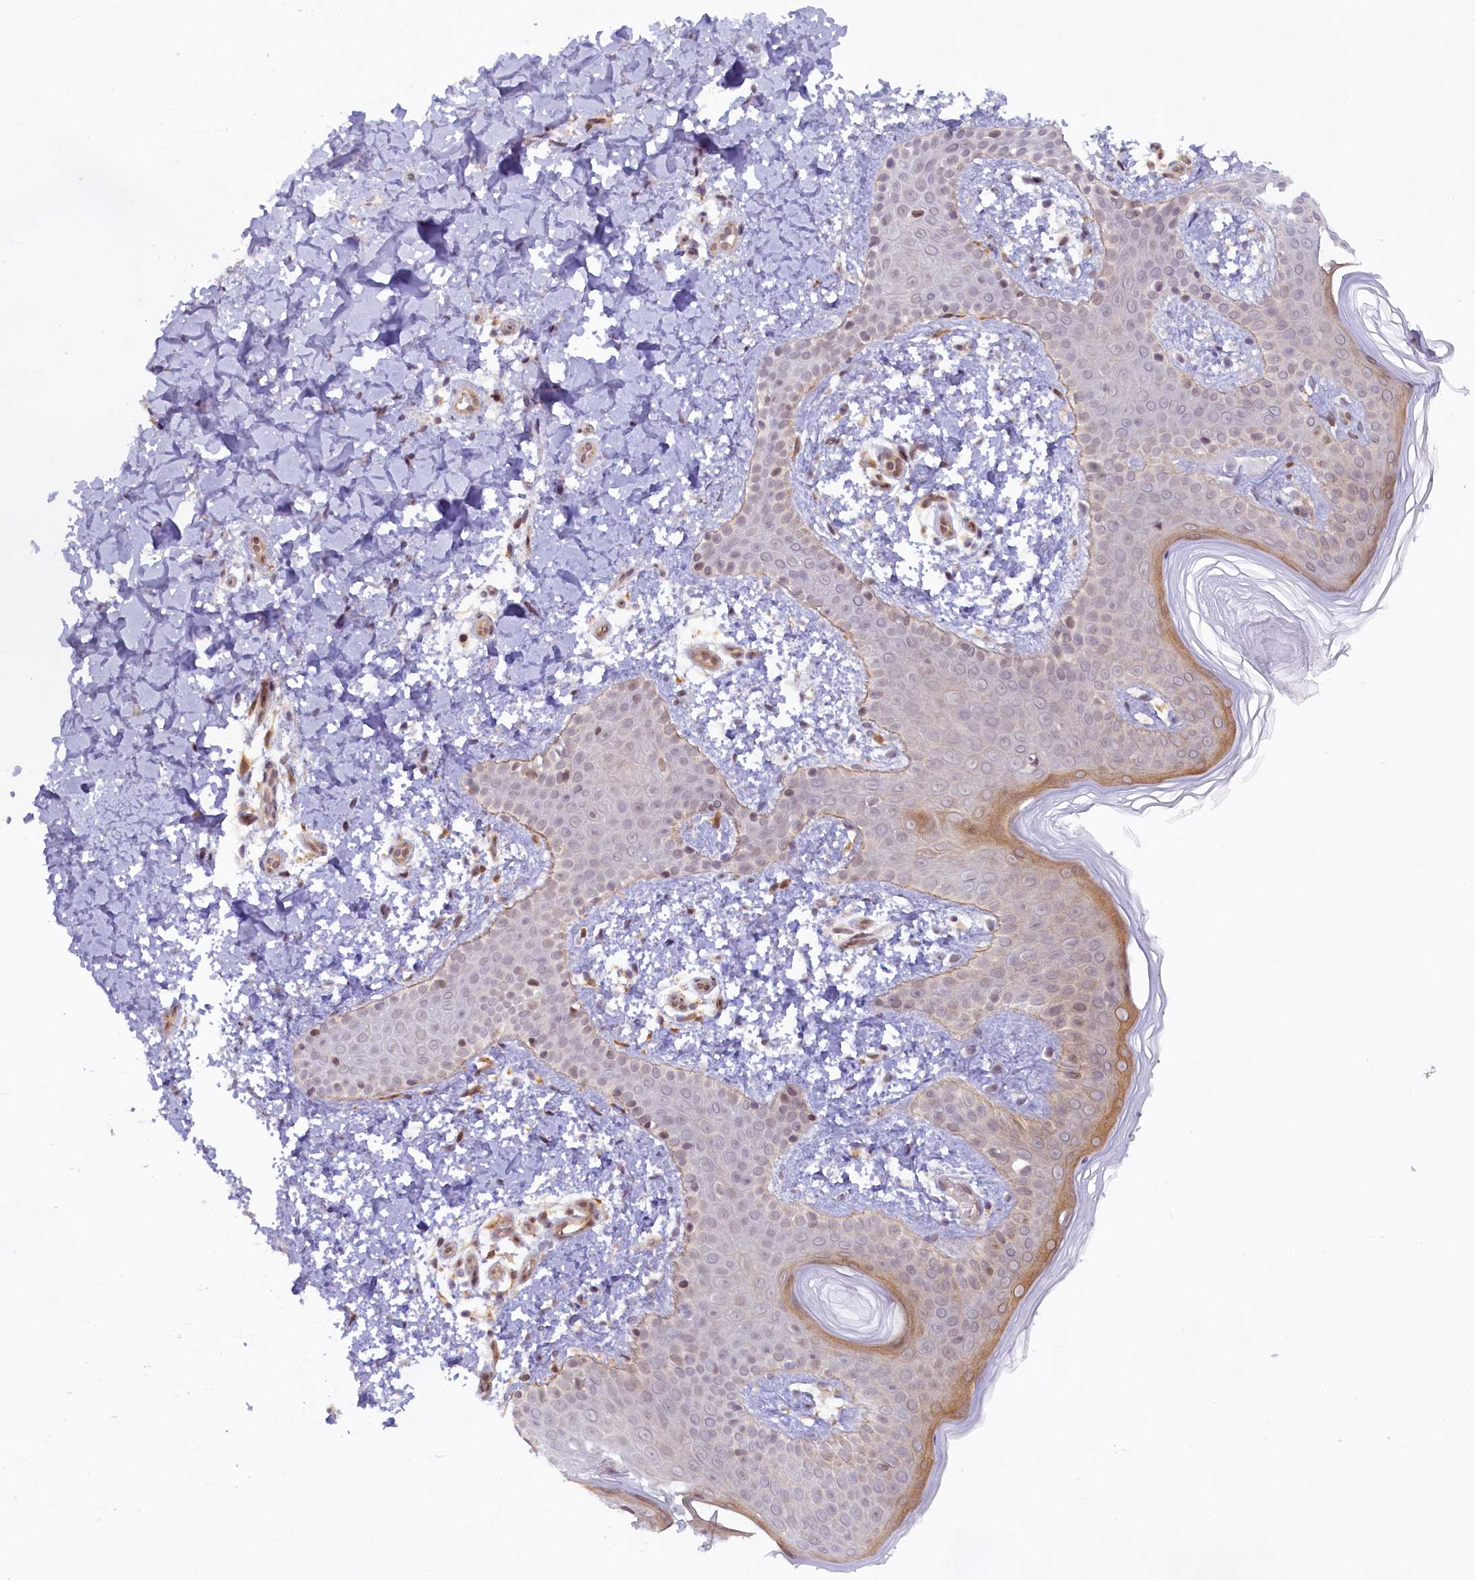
{"staining": {"intensity": "moderate", "quantity": ">75%", "location": "cytoplasmic/membranous,nuclear"}, "tissue": "skin", "cell_type": "Fibroblasts", "image_type": "normal", "snomed": [{"axis": "morphology", "description": "Normal tissue, NOS"}, {"axis": "topography", "description": "Skin"}], "caption": "Skin stained with a brown dye exhibits moderate cytoplasmic/membranous,nuclear positive staining in approximately >75% of fibroblasts.", "gene": "FCHO1", "patient": {"sex": "male", "age": 36}}